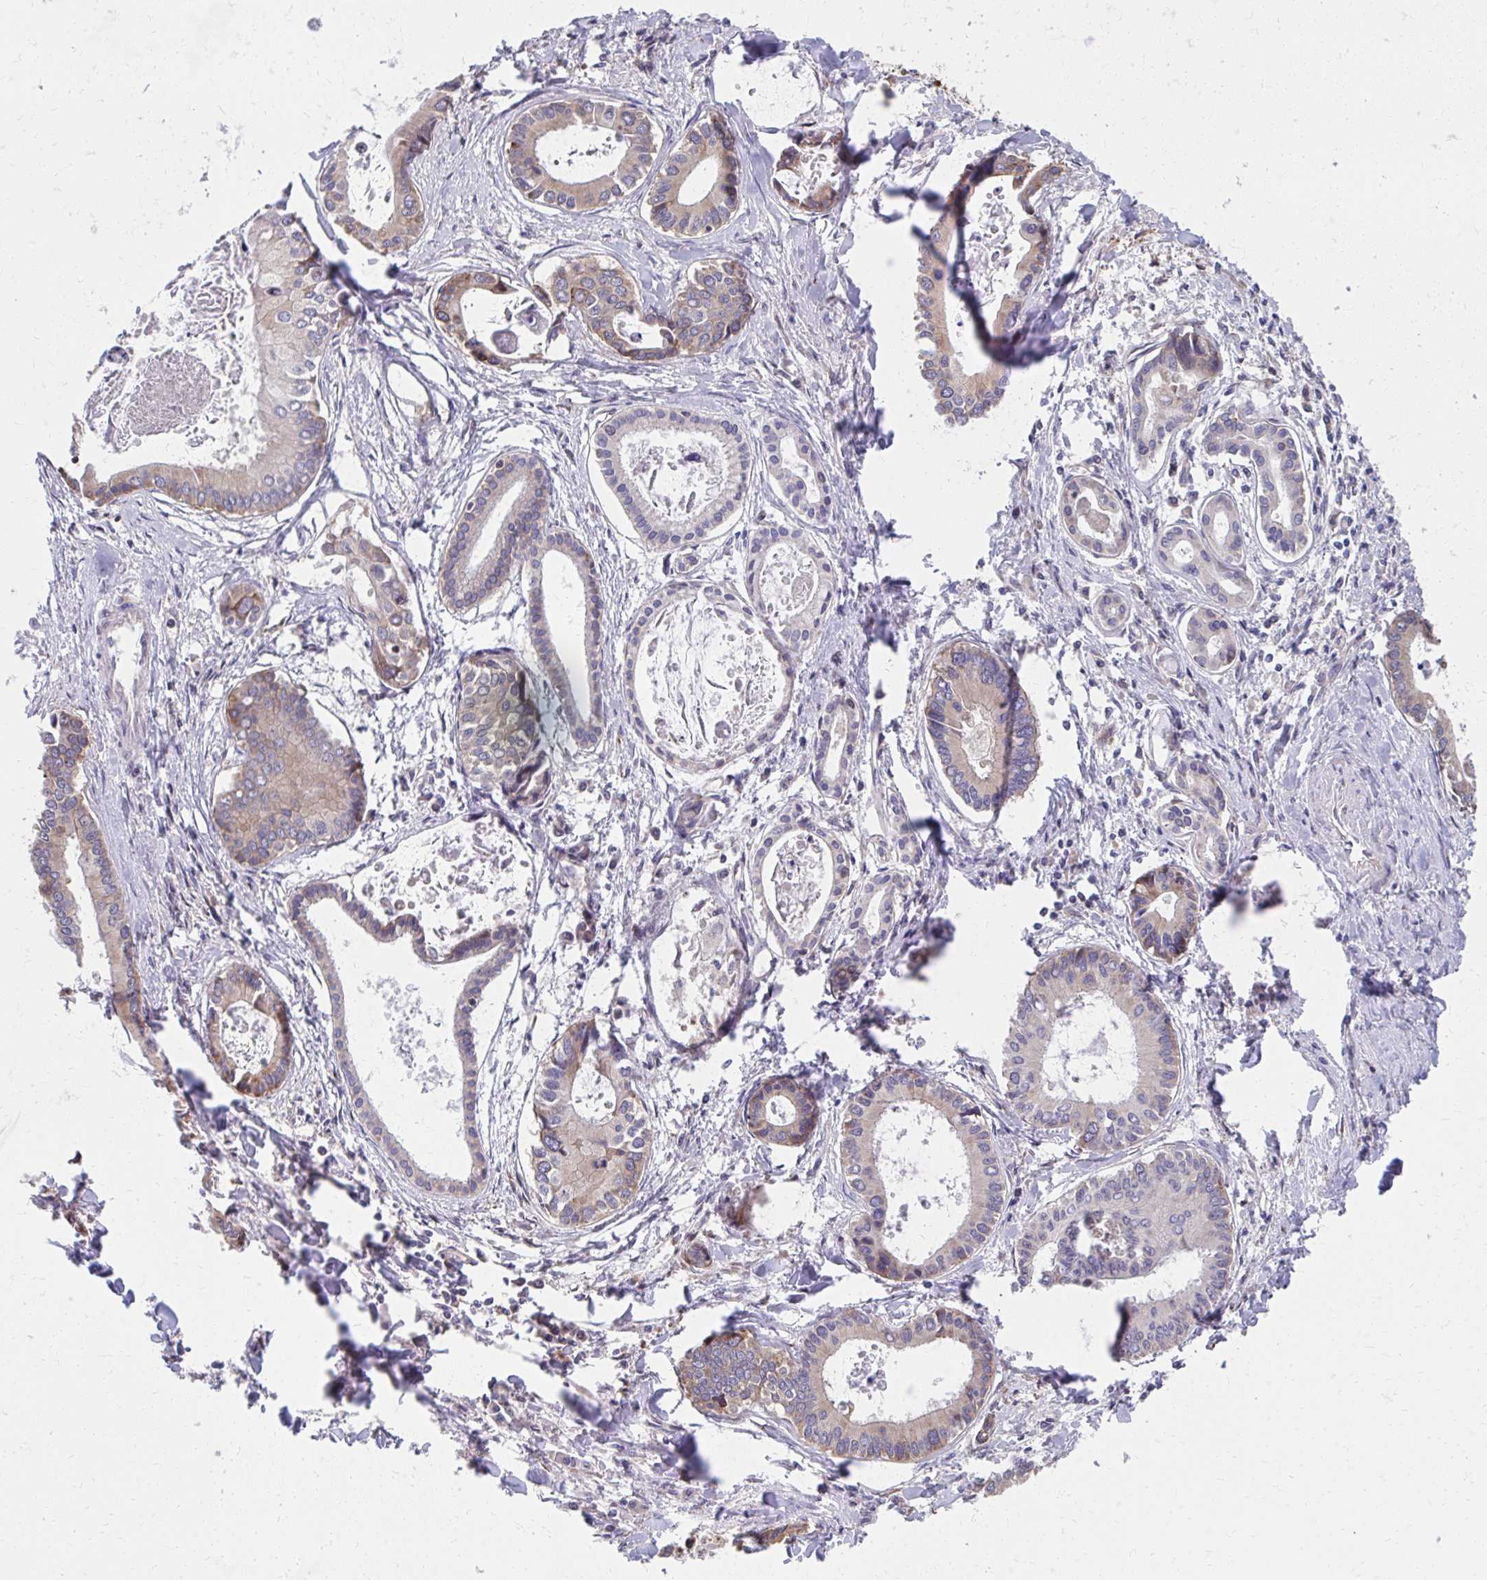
{"staining": {"intensity": "weak", "quantity": "25%-75%", "location": "cytoplasmic/membranous"}, "tissue": "liver cancer", "cell_type": "Tumor cells", "image_type": "cancer", "snomed": [{"axis": "morphology", "description": "Cholangiocarcinoma"}, {"axis": "topography", "description": "Liver"}], "caption": "Liver cancer (cholangiocarcinoma) tissue demonstrates weak cytoplasmic/membranous staining in about 25%-75% of tumor cells, visualized by immunohistochemistry. The protein is stained brown, and the nuclei are stained in blue (DAB (3,3'-diaminobenzidine) IHC with brightfield microscopy, high magnification).", "gene": "ZNF778", "patient": {"sex": "male", "age": 66}}